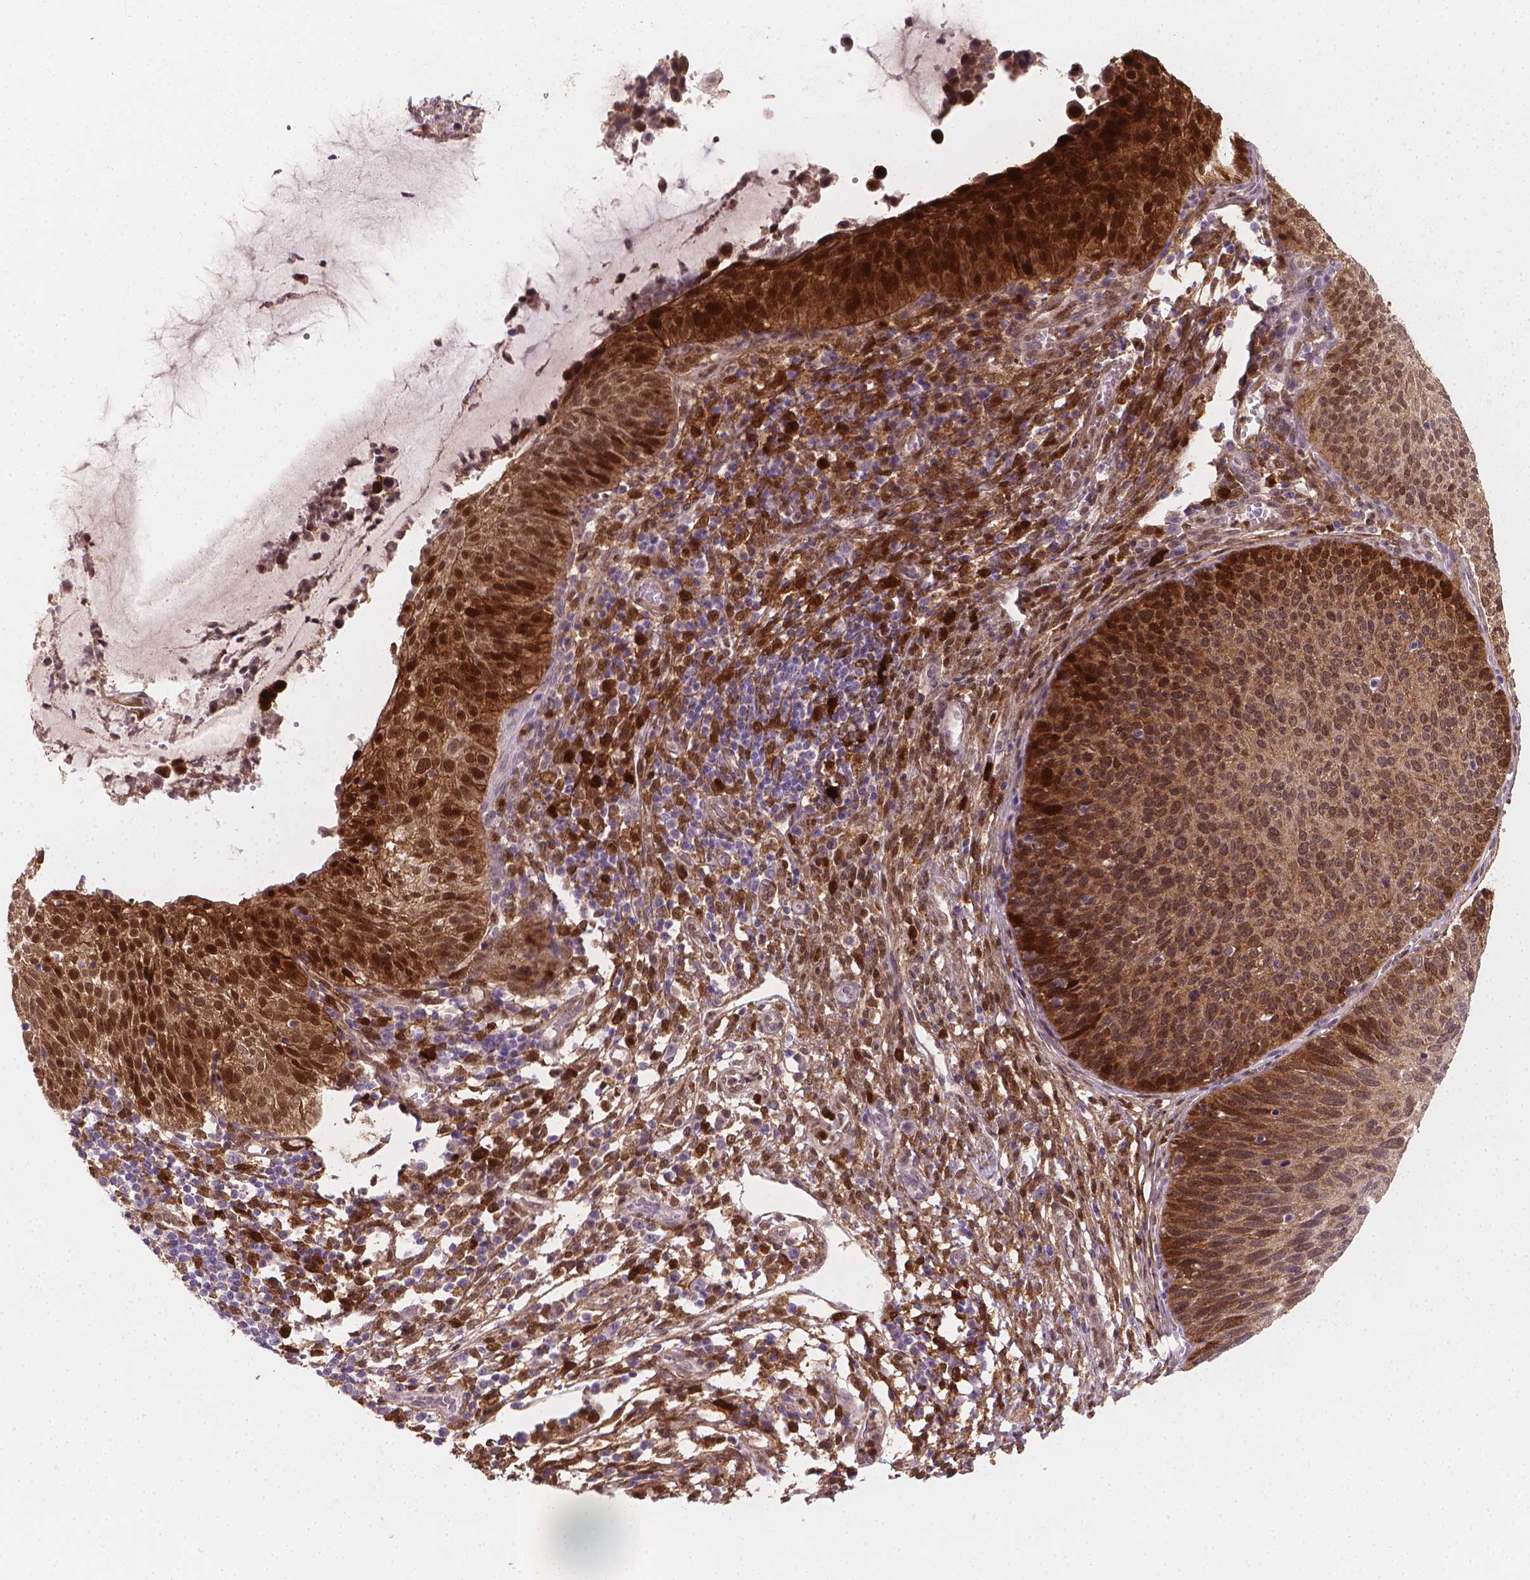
{"staining": {"intensity": "strong", "quantity": "25%-75%", "location": "cytoplasmic/membranous,nuclear"}, "tissue": "cervical cancer", "cell_type": "Tumor cells", "image_type": "cancer", "snomed": [{"axis": "morphology", "description": "Squamous cell carcinoma, NOS"}, {"axis": "topography", "description": "Cervix"}], "caption": "Tumor cells exhibit high levels of strong cytoplasmic/membranous and nuclear expression in approximately 25%-75% of cells in cervical cancer (squamous cell carcinoma).", "gene": "TNFAIP2", "patient": {"sex": "female", "age": 36}}